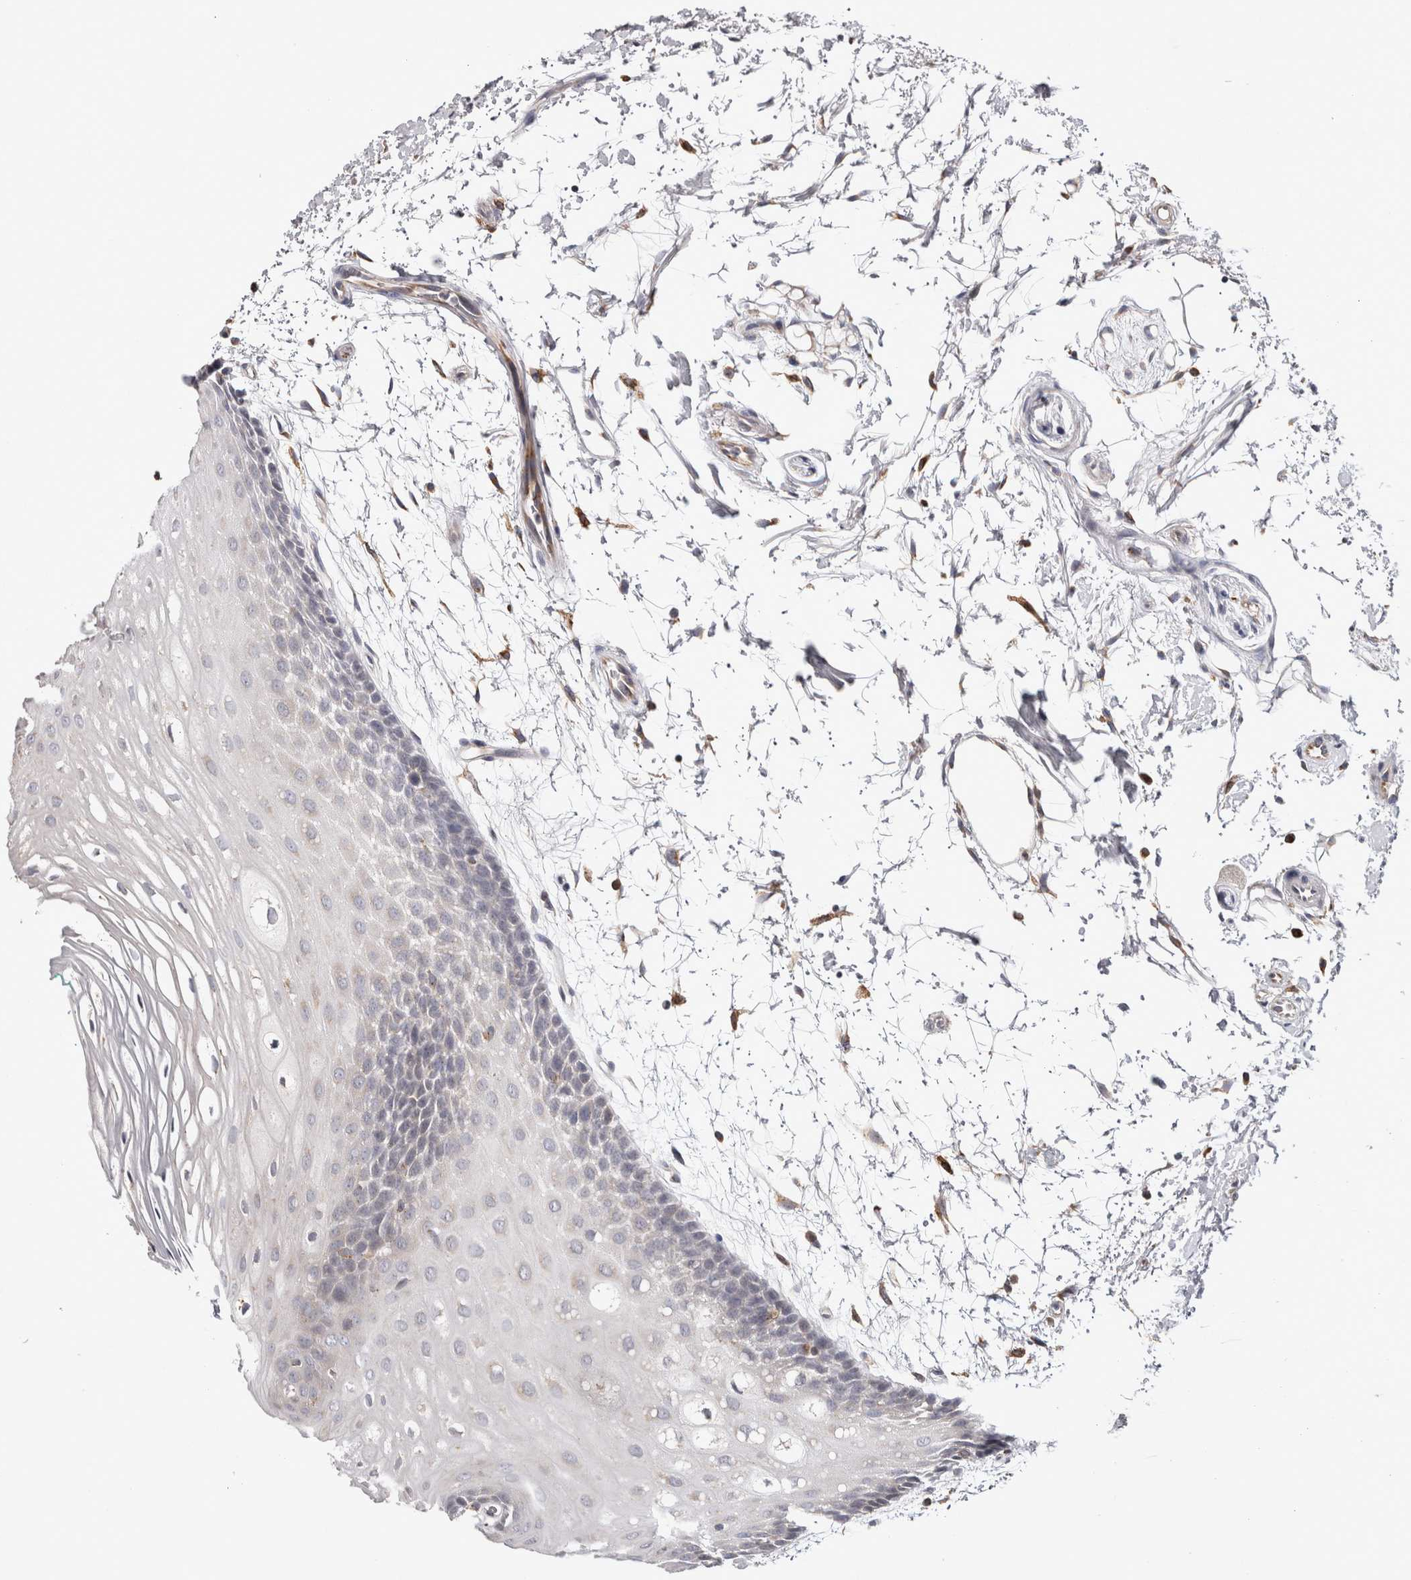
{"staining": {"intensity": "negative", "quantity": "none", "location": "none"}, "tissue": "oral mucosa", "cell_type": "Squamous epithelial cells", "image_type": "normal", "snomed": [{"axis": "morphology", "description": "Normal tissue, NOS"}, {"axis": "topography", "description": "Skeletal muscle"}, {"axis": "topography", "description": "Oral tissue"}, {"axis": "topography", "description": "Peripheral nerve tissue"}], "caption": "This image is of benign oral mucosa stained with immunohistochemistry (IHC) to label a protein in brown with the nuclei are counter-stained blue. There is no expression in squamous epithelial cells.", "gene": "ZNF341", "patient": {"sex": "female", "age": 84}}